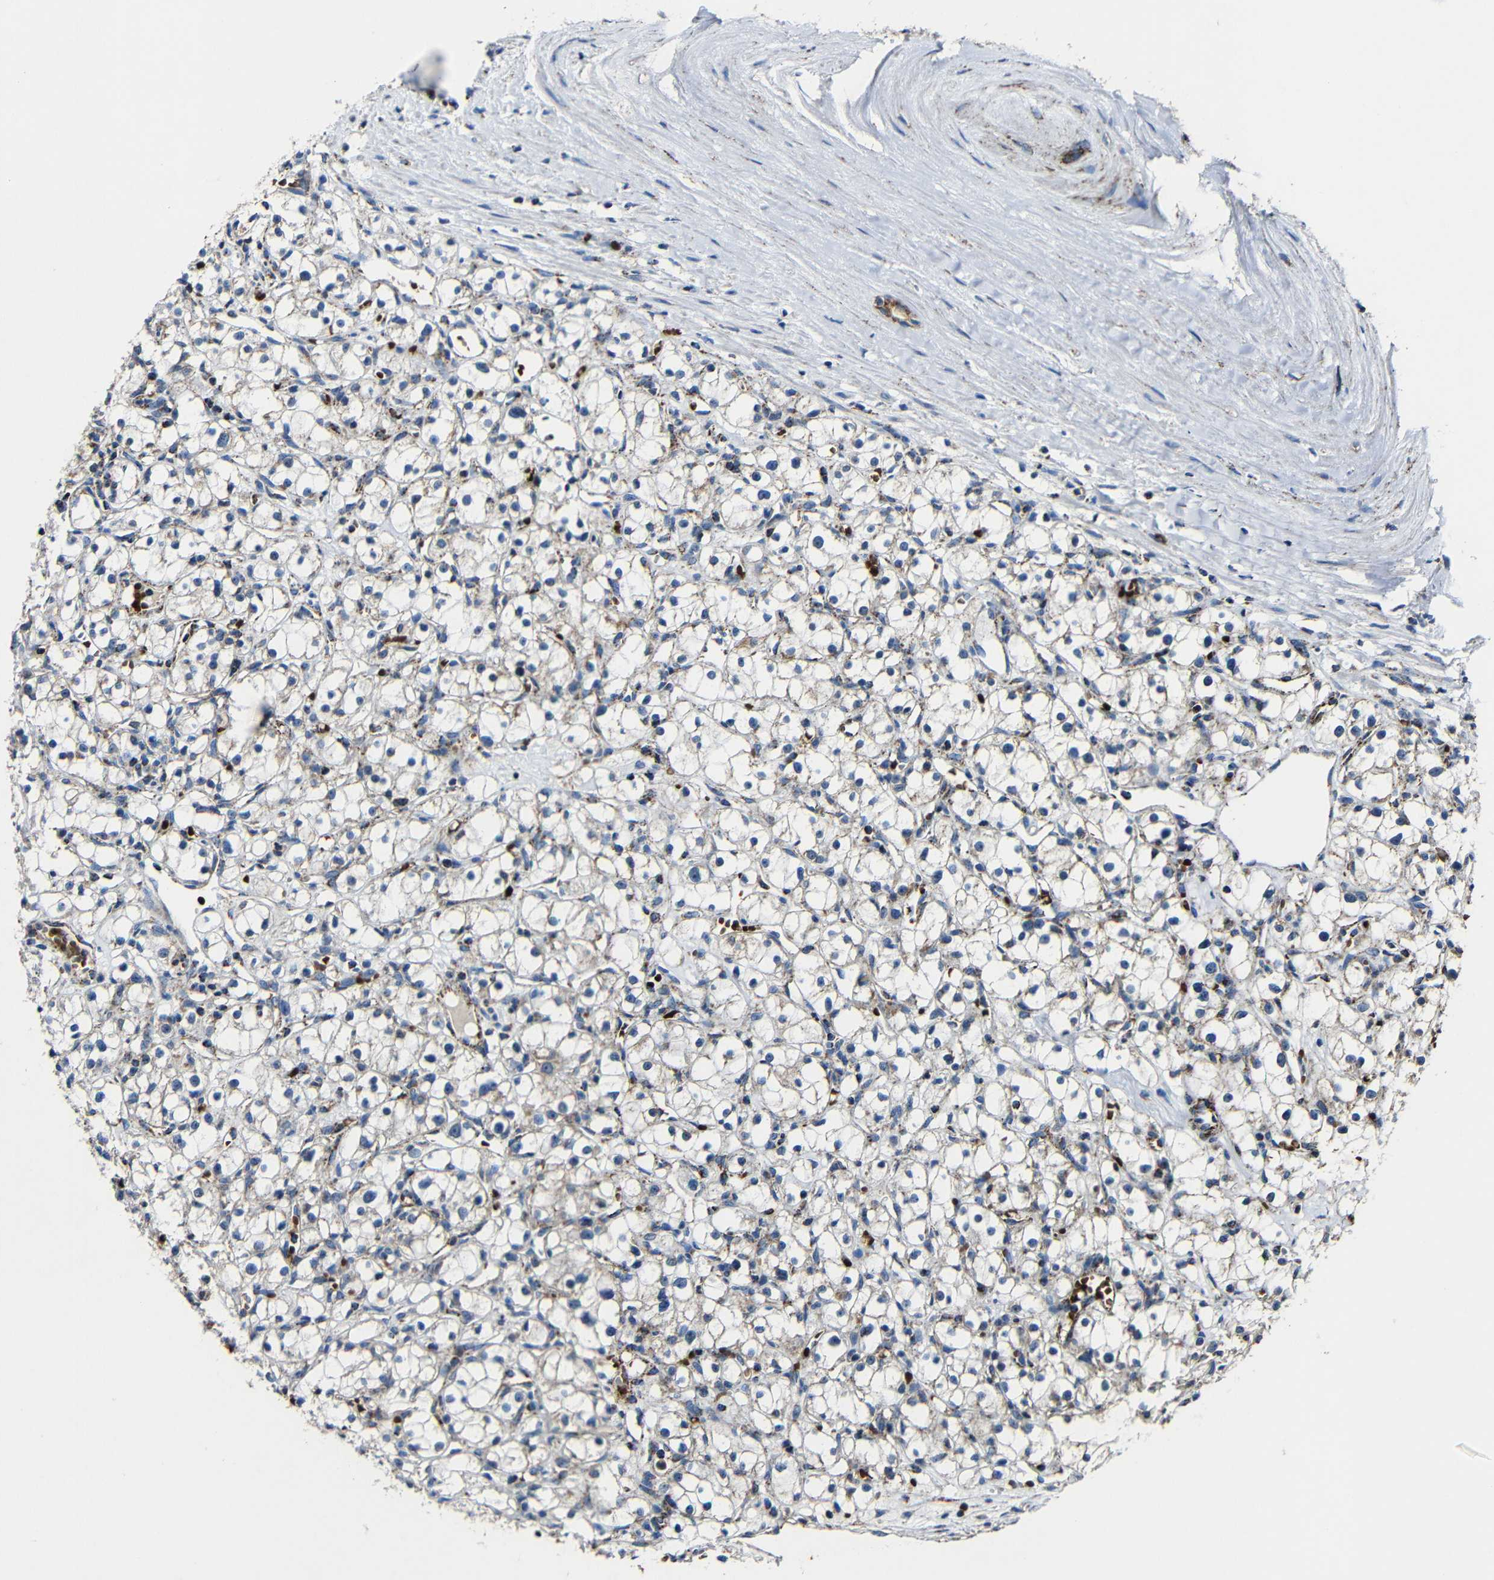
{"staining": {"intensity": "weak", "quantity": "<25%", "location": "cytoplasmic/membranous"}, "tissue": "renal cancer", "cell_type": "Tumor cells", "image_type": "cancer", "snomed": [{"axis": "morphology", "description": "Adenocarcinoma, NOS"}, {"axis": "topography", "description": "Kidney"}], "caption": "Tumor cells are negative for brown protein staining in adenocarcinoma (renal).", "gene": "CA5B", "patient": {"sex": "male", "age": 56}}